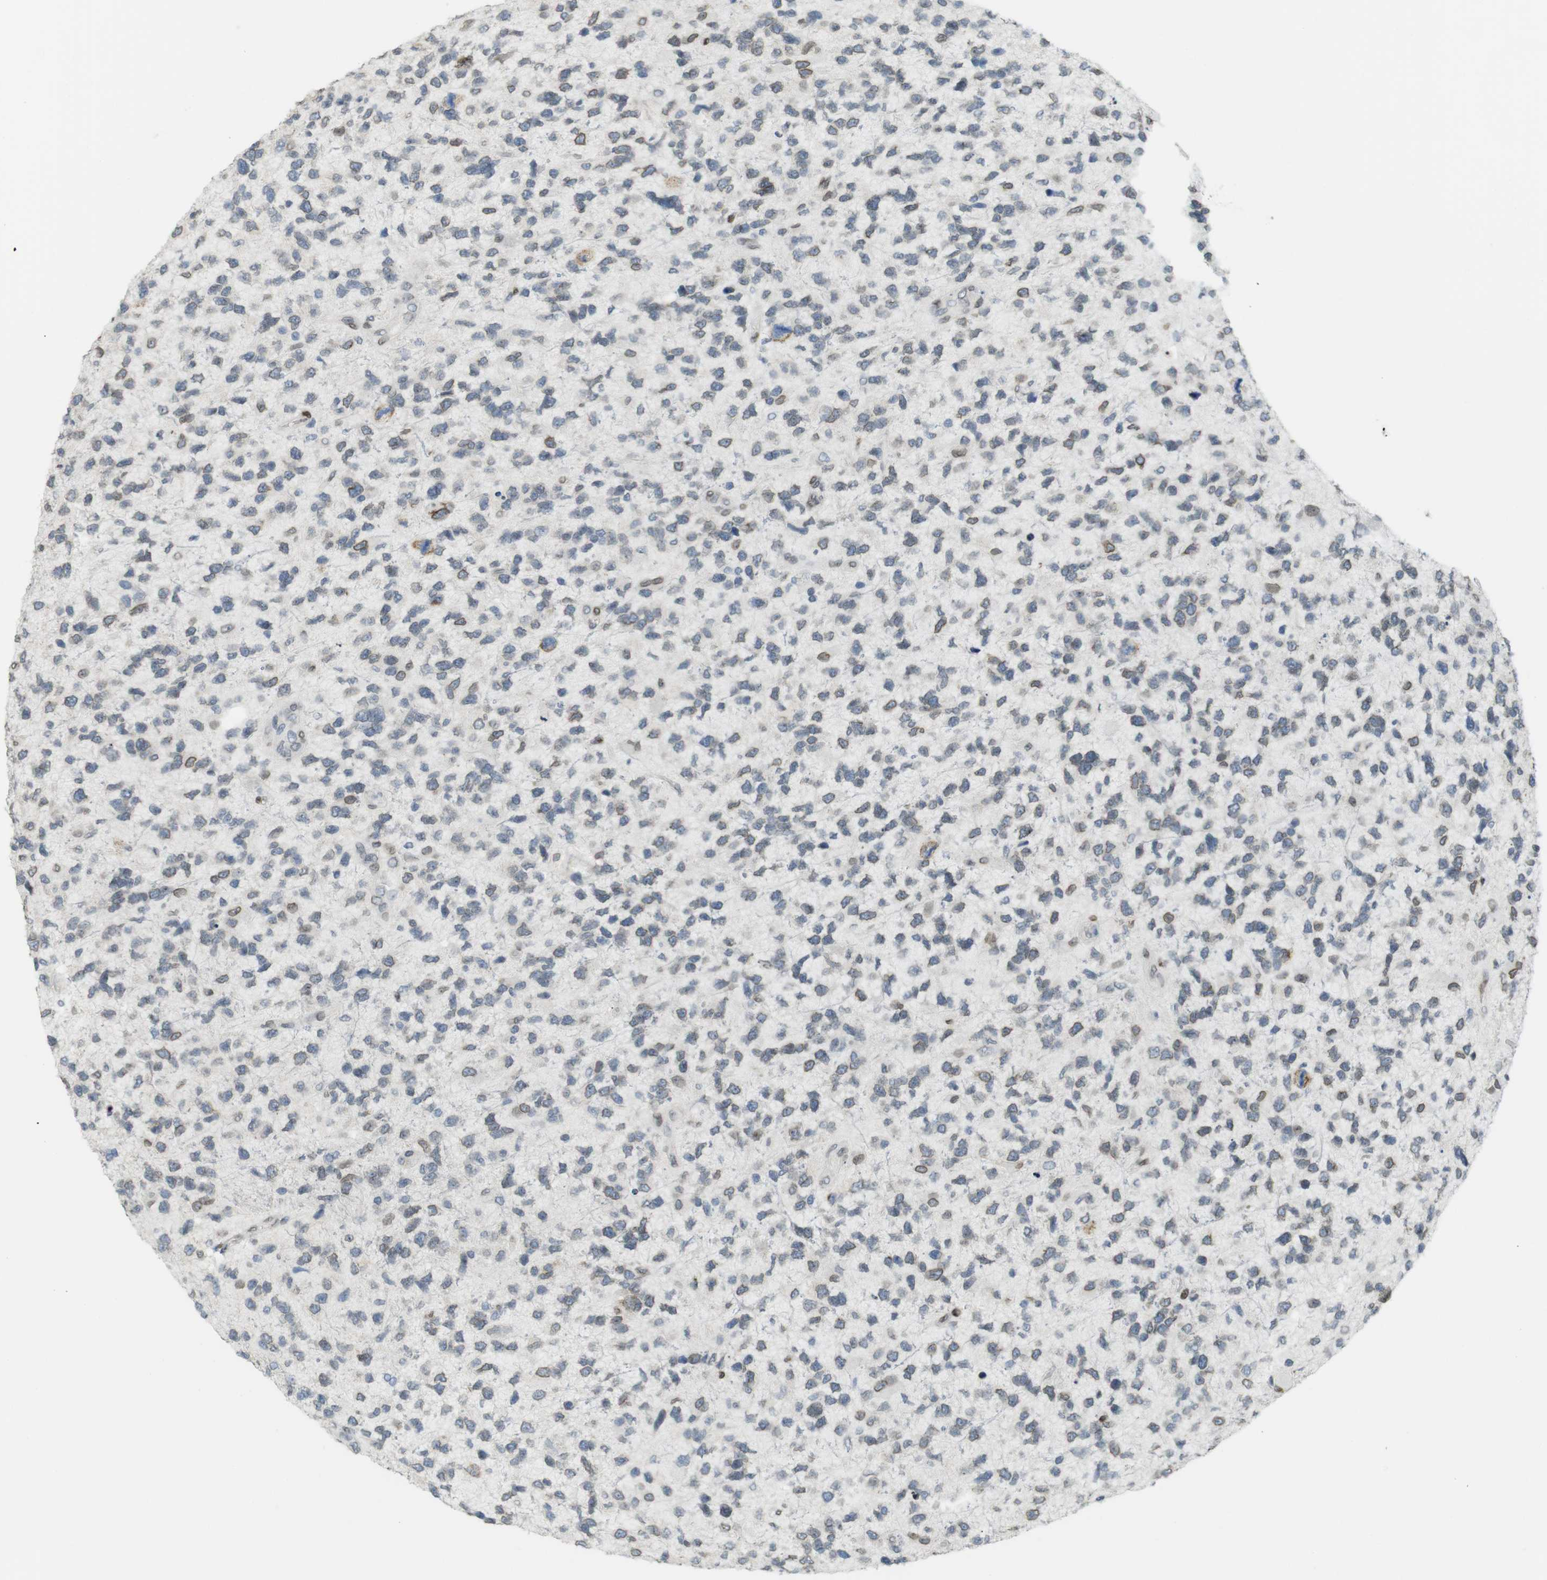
{"staining": {"intensity": "moderate", "quantity": "<25%", "location": "cytoplasmic/membranous,nuclear"}, "tissue": "glioma", "cell_type": "Tumor cells", "image_type": "cancer", "snomed": [{"axis": "morphology", "description": "Glioma, malignant, High grade"}, {"axis": "topography", "description": "Brain"}], "caption": "The micrograph reveals a brown stain indicating the presence of a protein in the cytoplasmic/membranous and nuclear of tumor cells in malignant glioma (high-grade).", "gene": "ARL6IP6", "patient": {"sex": "female", "age": 58}}